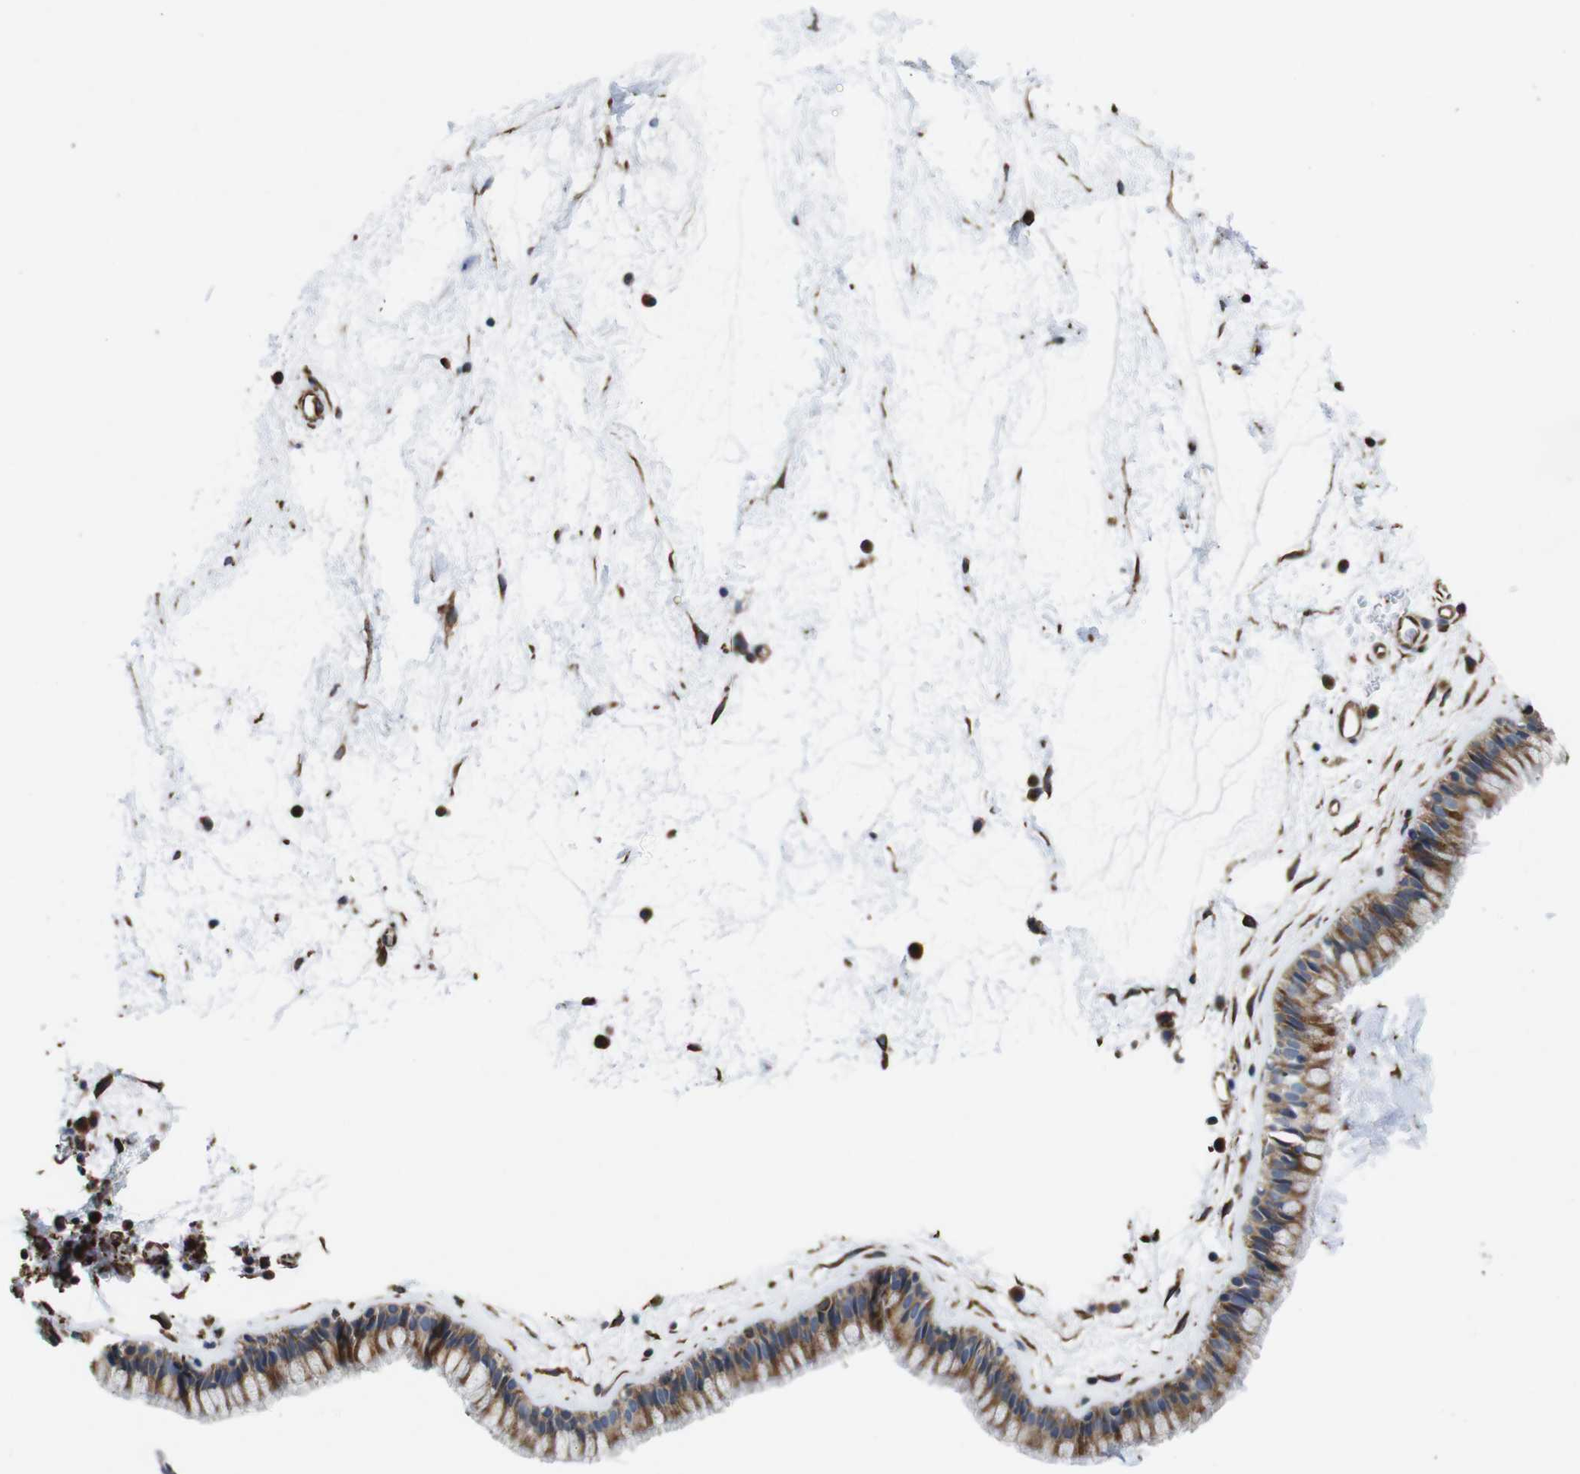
{"staining": {"intensity": "moderate", "quantity": ">75%", "location": "cytoplasmic/membranous"}, "tissue": "nasopharynx", "cell_type": "Respiratory epithelial cells", "image_type": "normal", "snomed": [{"axis": "morphology", "description": "Normal tissue, NOS"}, {"axis": "morphology", "description": "Inflammation, NOS"}, {"axis": "topography", "description": "Nasopharynx"}], "caption": "This histopathology image displays immunohistochemistry (IHC) staining of unremarkable nasopharynx, with medium moderate cytoplasmic/membranous staining in about >75% of respiratory epithelial cells.", "gene": "POMK", "patient": {"sex": "male", "age": 48}}